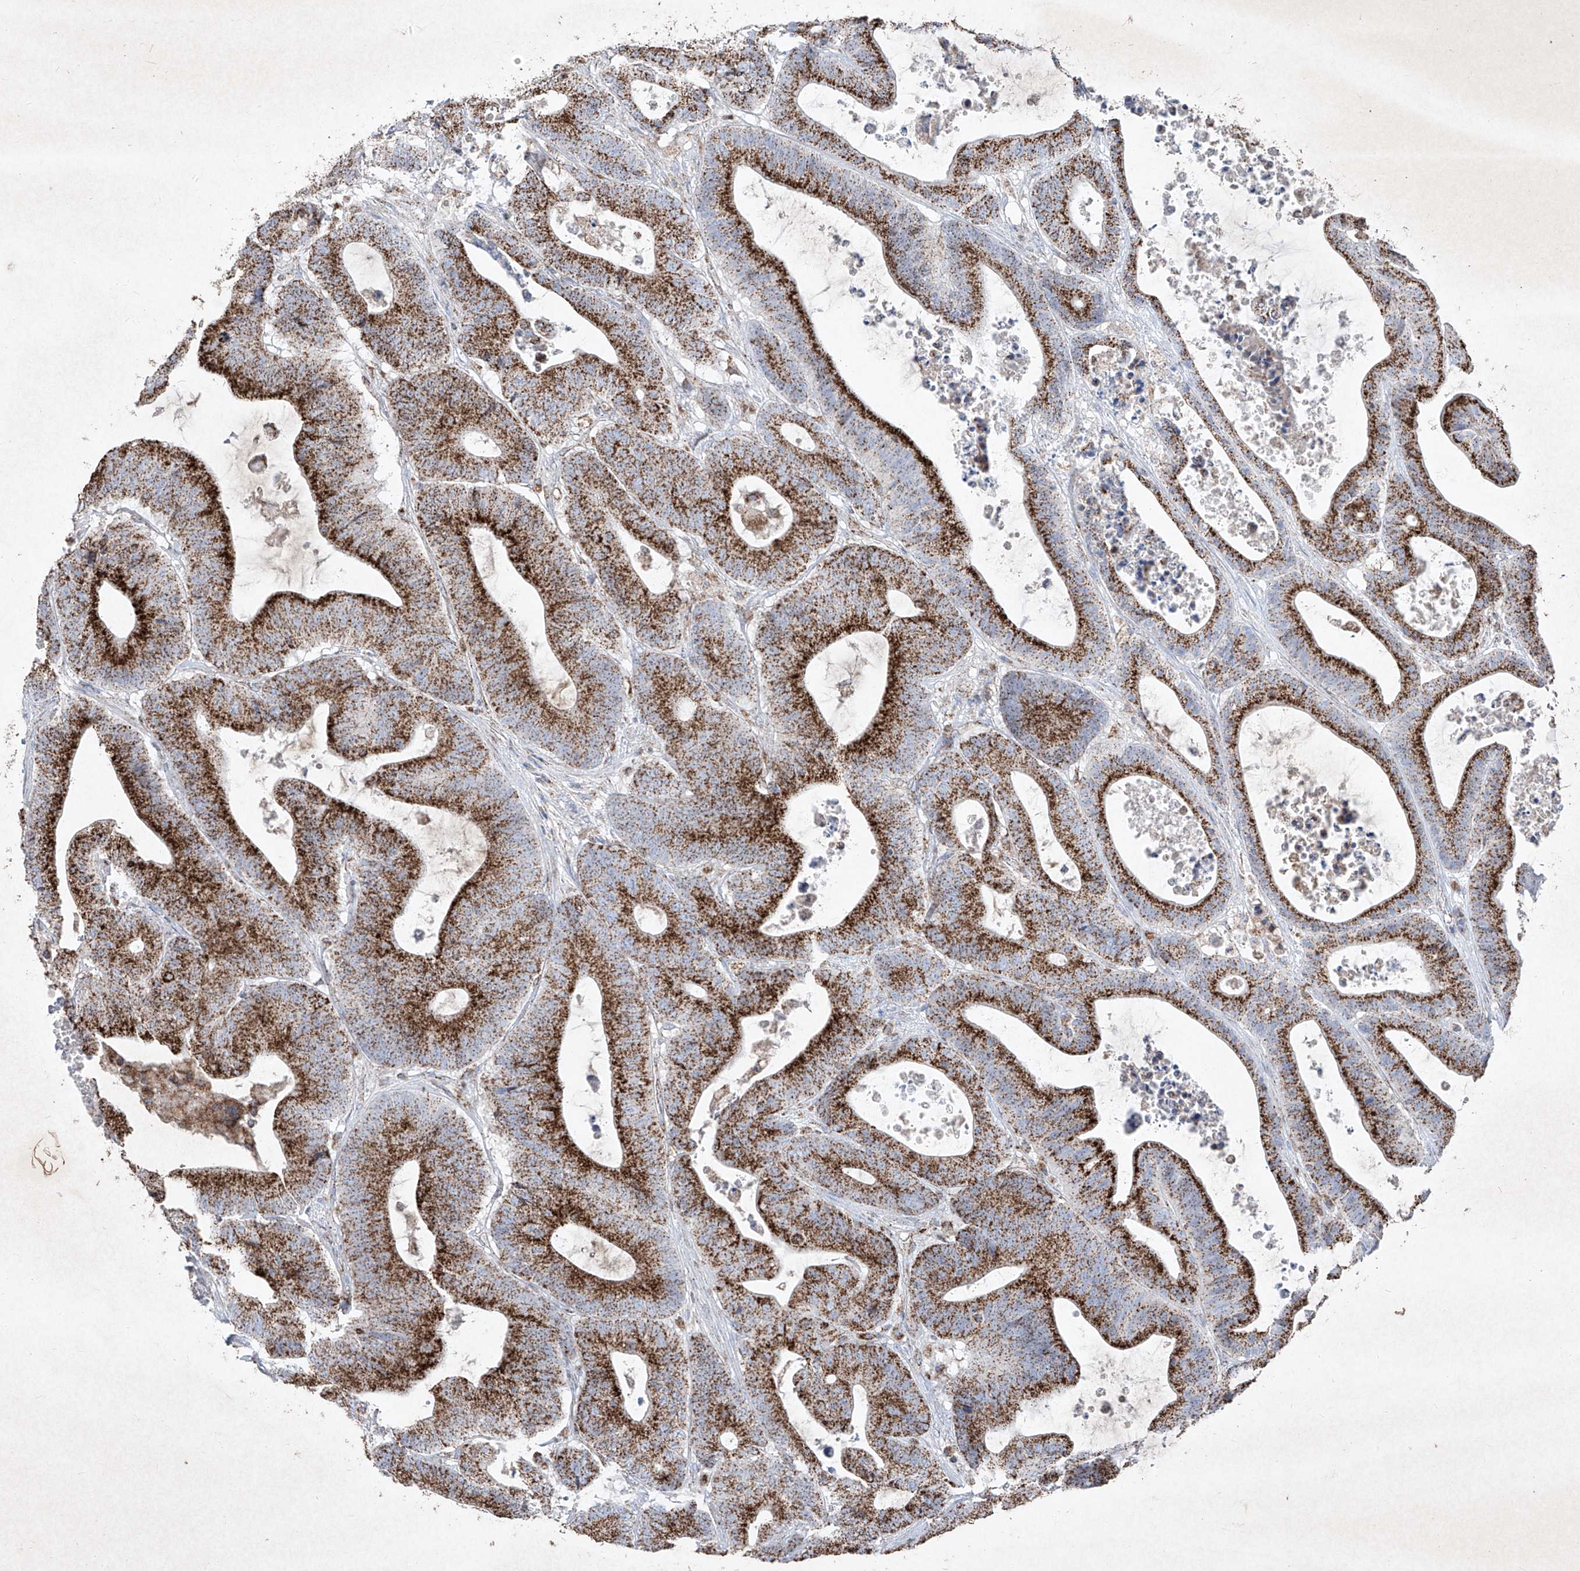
{"staining": {"intensity": "strong", "quantity": ">75%", "location": "cytoplasmic/membranous"}, "tissue": "colorectal cancer", "cell_type": "Tumor cells", "image_type": "cancer", "snomed": [{"axis": "morphology", "description": "Adenocarcinoma, NOS"}, {"axis": "topography", "description": "Colon"}], "caption": "Adenocarcinoma (colorectal) stained with a protein marker shows strong staining in tumor cells.", "gene": "ABCD3", "patient": {"sex": "female", "age": 84}}